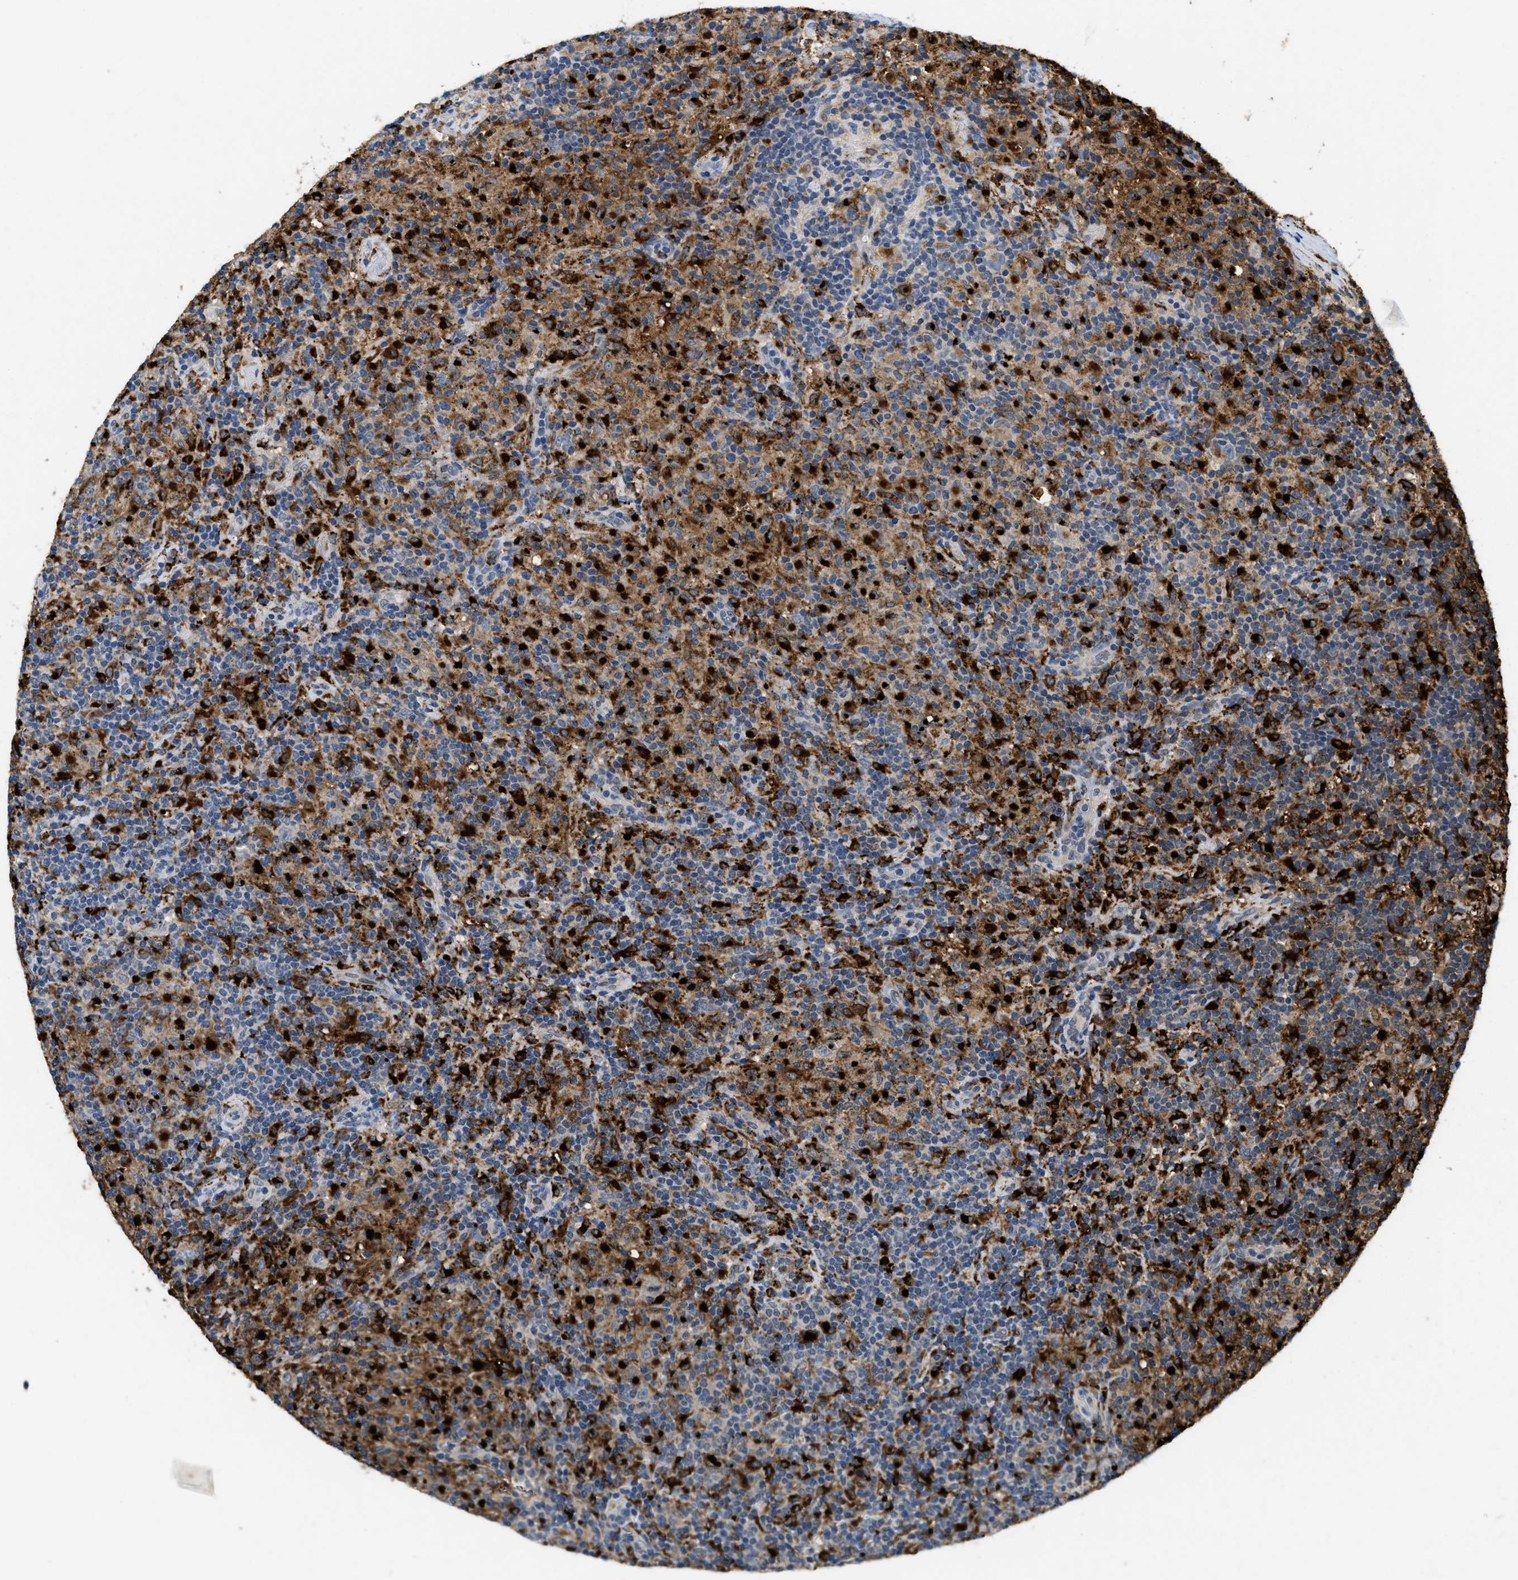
{"staining": {"intensity": "negative", "quantity": "none", "location": "none"}, "tissue": "lymphoma", "cell_type": "Tumor cells", "image_type": "cancer", "snomed": [{"axis": "morphology", "description": "Hodgkin's disease, NOS"}, {"axis": "topography", "description": "Lymph node"}], "caption": "This is a histopathology image of immunohistochemistry (IHC) staining of lymphoma, which shows no expression in tumor cells.", "gene": "BMPR2", "patient": {"sex": "male", "age": 70}}